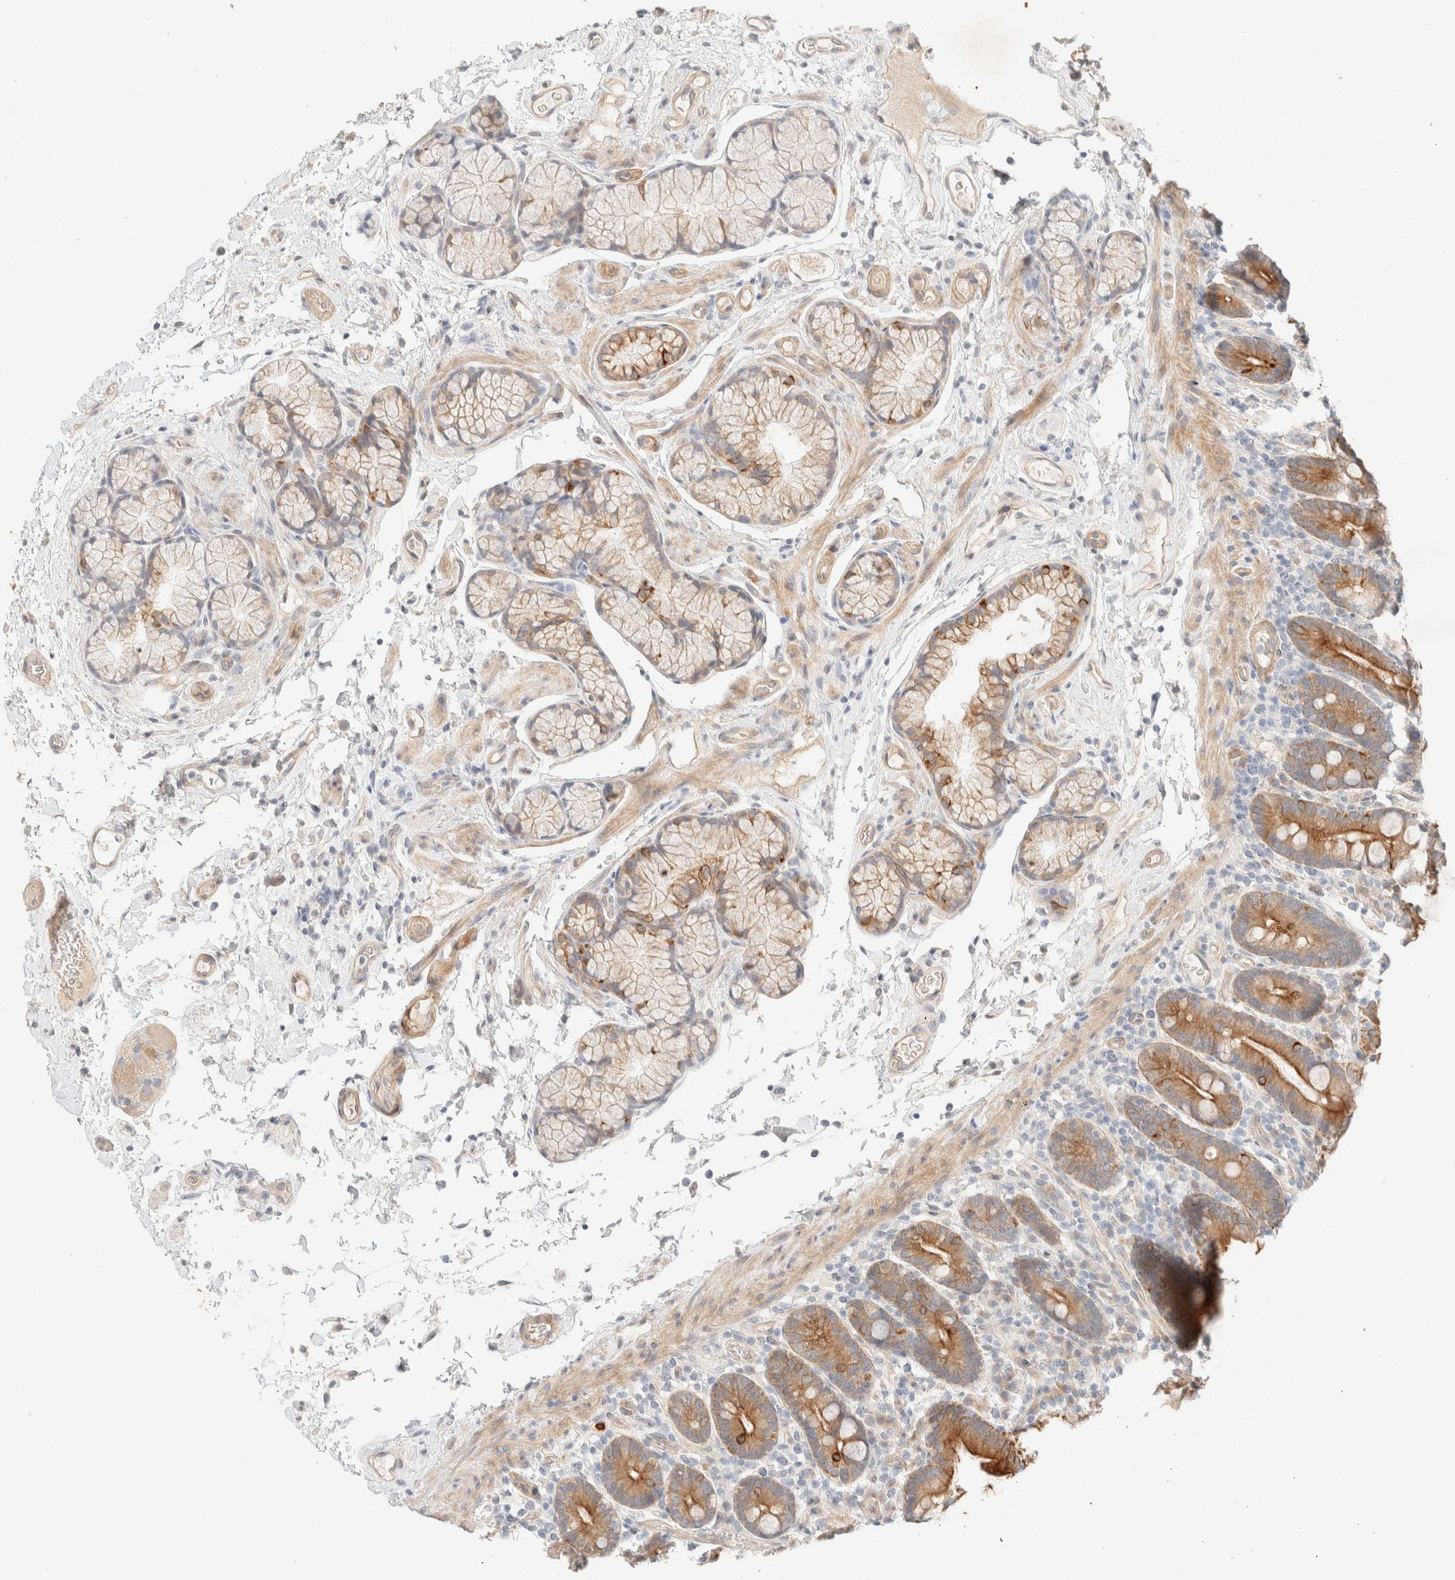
{"staining": {"intensity": "strong", "quantity": ">75%", "location": "cytoplasmic/membranous"}, "tissue": "duodenum", "cell_type": "Glandular cells", "image_type": "normal", "snomed": [{"axis": "morphology", "description": "Normal tissue, NOS"}, {"axis": "topography", "description": "Small intestine, NOS"}], "caption": "An IHC photomicrograph of unremarkable tissue is shown. Protein staining in brown shows strong cytoplasmic/membranous positivity in duodenum within glandular cells. Nuclei are stained in blue.", "gene": "CSNK1E", "patient": {"sex": "female", "age": 71}}